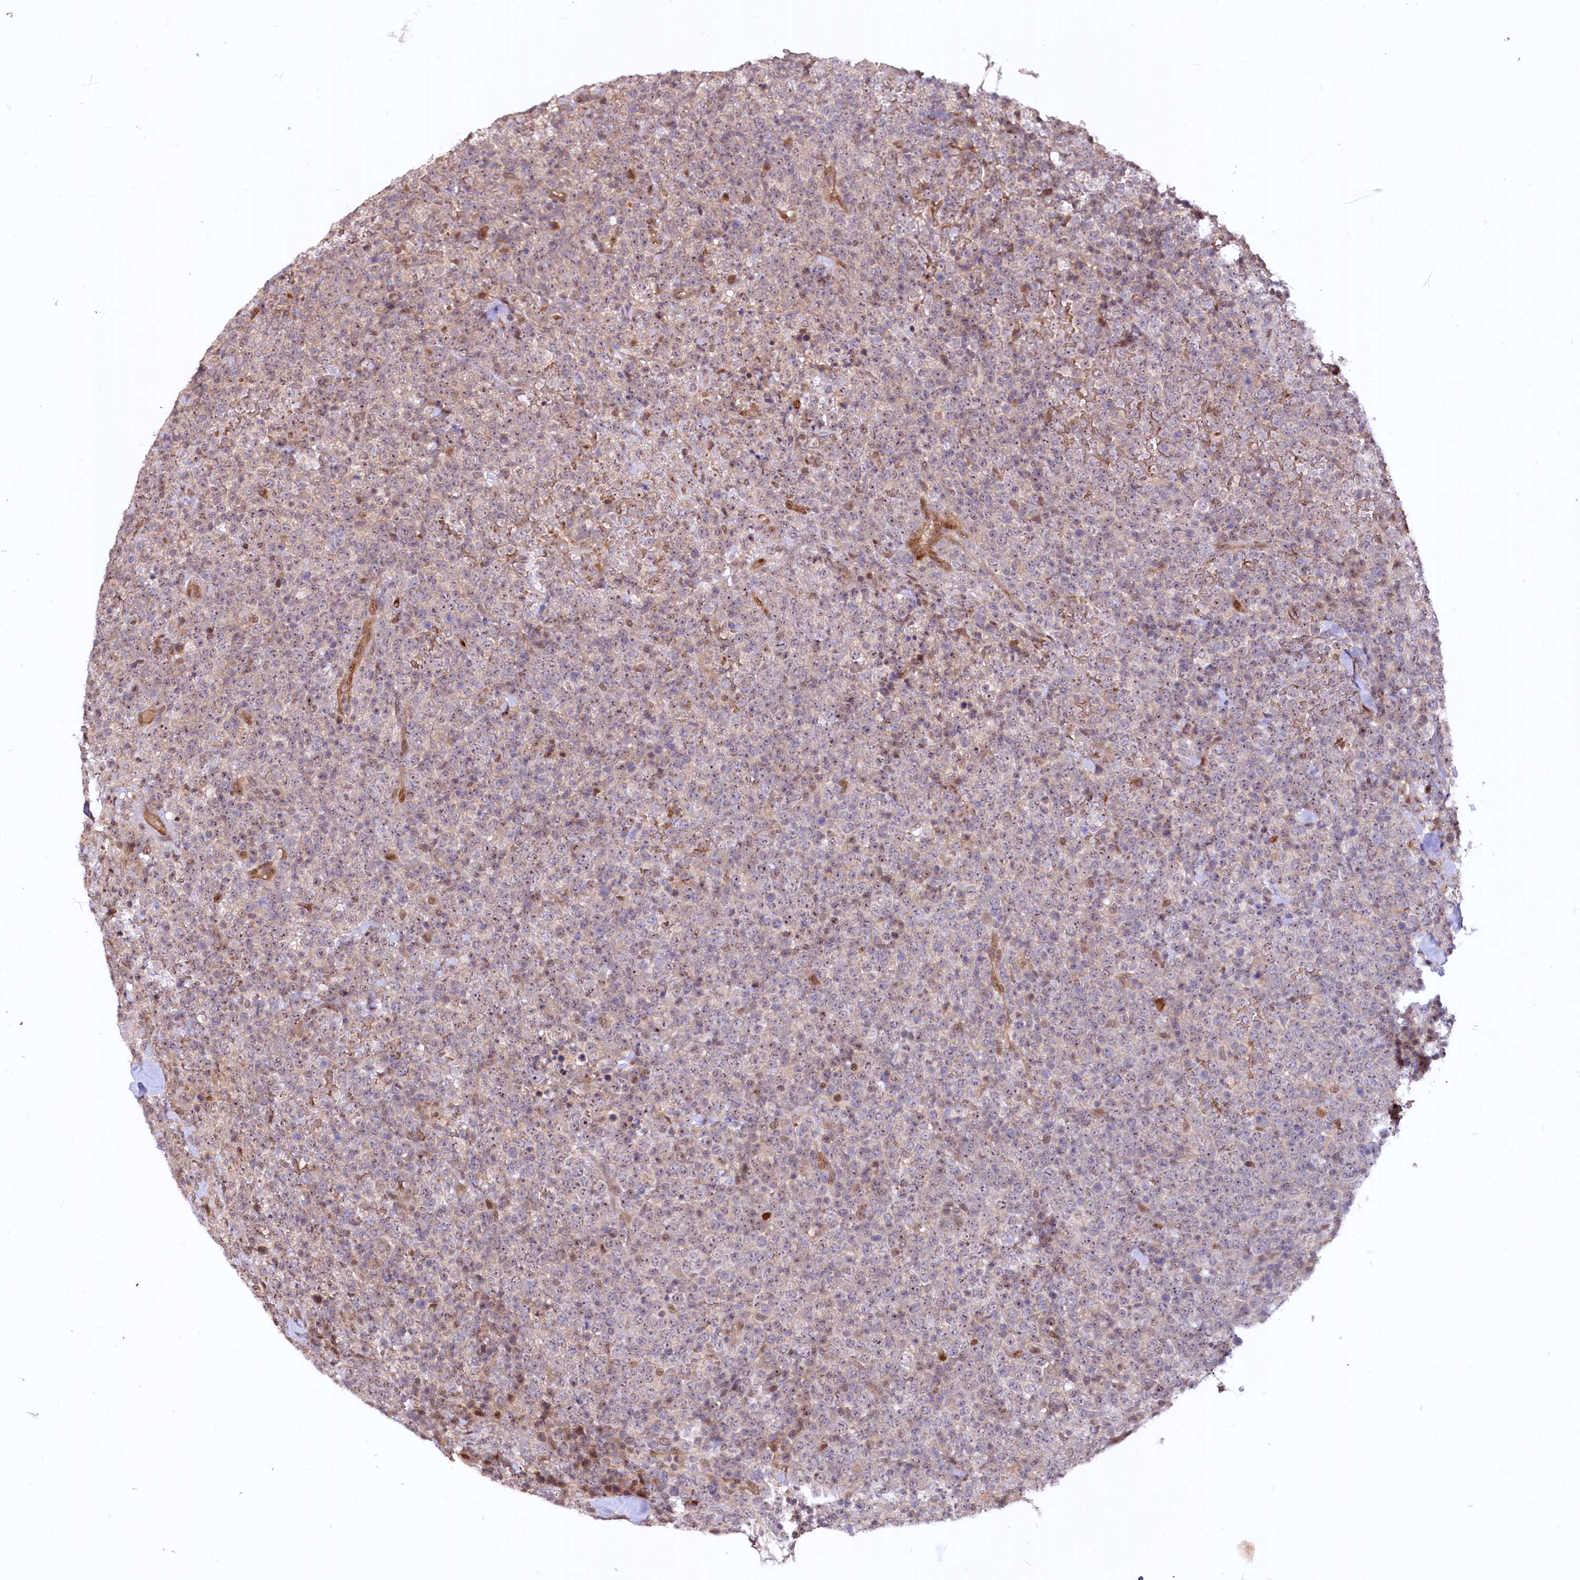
{"staining": {"intensity": "weak", "quantity": "25%-75%", "location": "cytoplasmic/membranous,nuclear"}, "tissue": "lymphoma", "cell_type": "Tumor cells", "image_type": "cancer", "snomed": [{"axis": "morphology", "description": "Malignant lymphoma, non-Hodgkin's type, High grade"}, {"axis": "topography", "description": "Colon"}], "caption": "Immunohistochemistry staining of high-grade malignant lymphoma, non-Hodgkin's type, which exhibits low levels of weak cytoplasmic/membranous and nuclear expression in about 25%-75% of tumor cells indicating weak cytoplasmic/membranous and nuclear protein staining. The staining was performed using DAB (brown) for protein detection and nuclei were counterstained in hematoxylin (blue).", "gene": "N4BP2L1", "patient": {"sex": "female", "age": 53}}